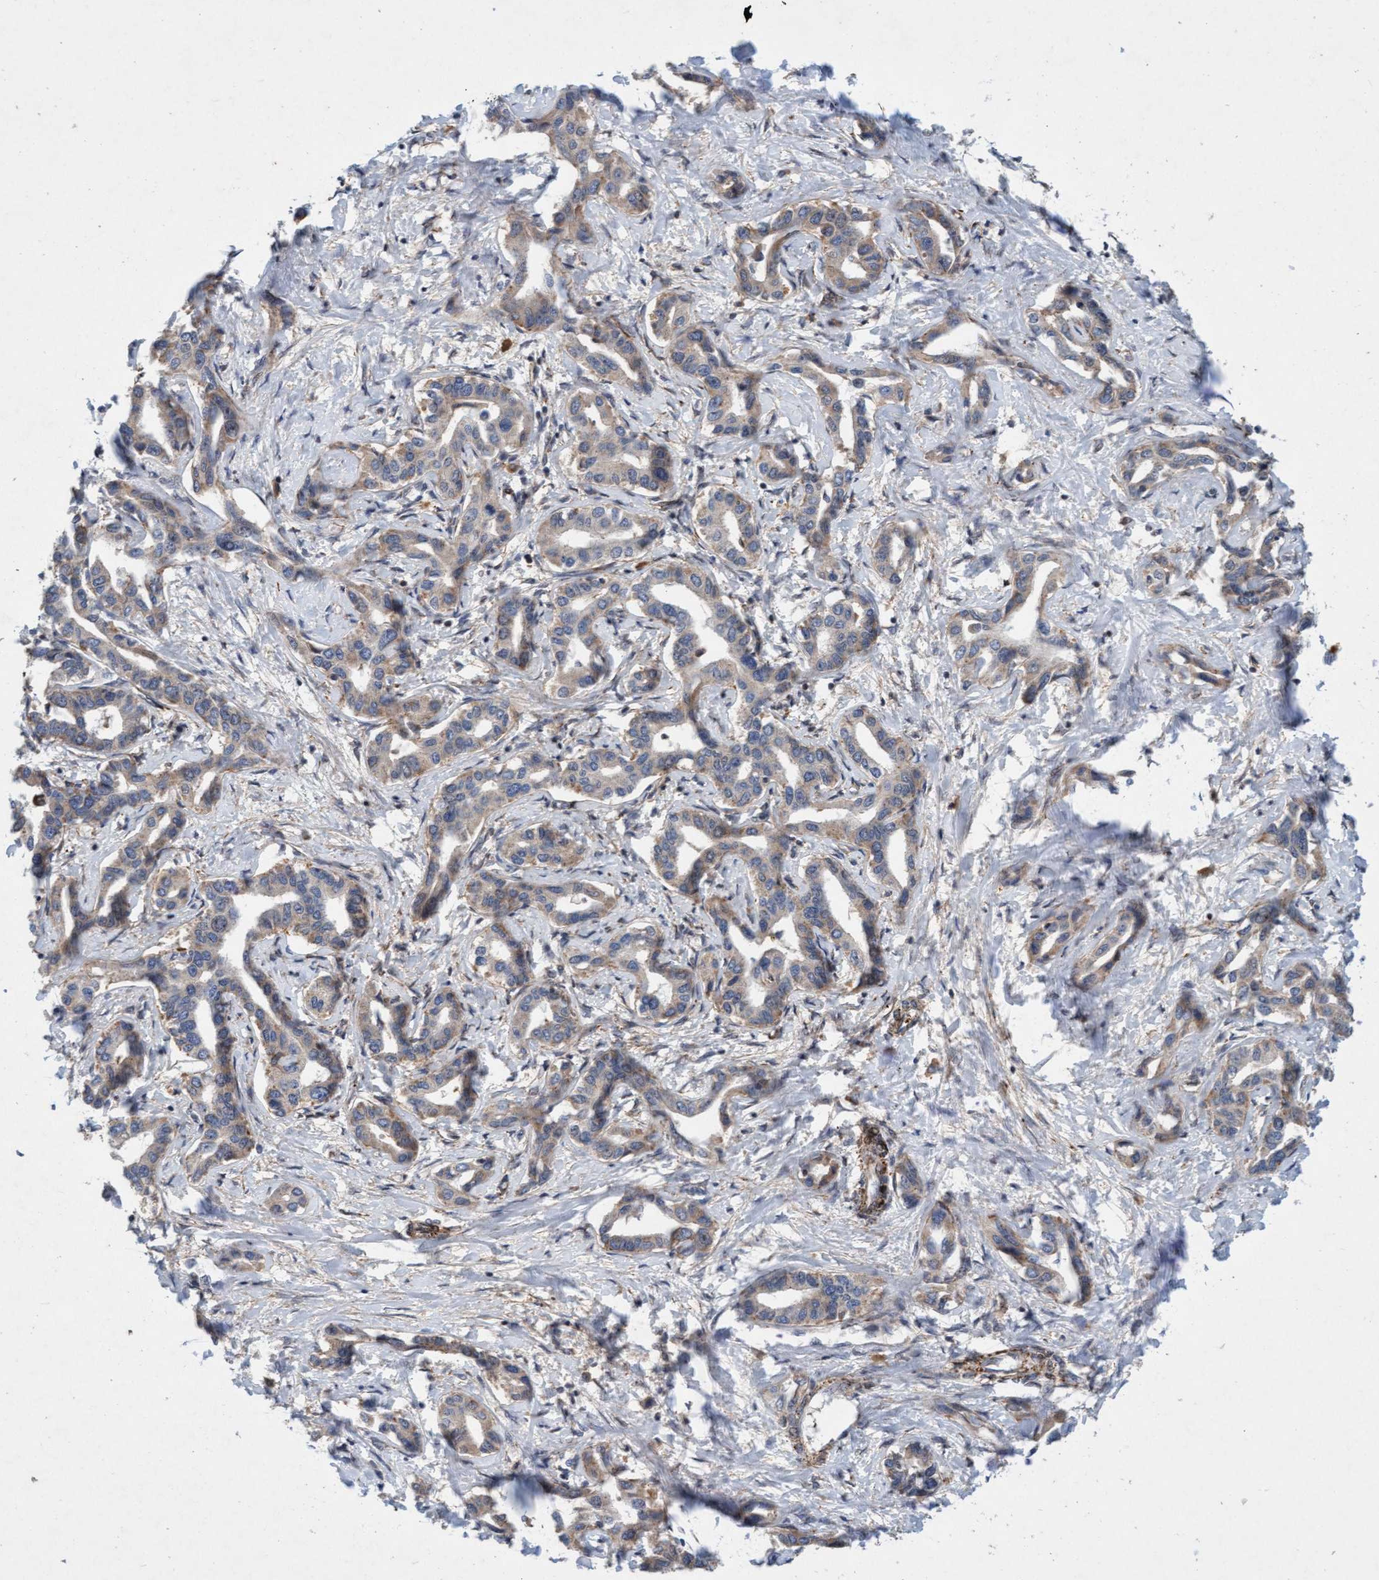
{"staining": {"intensity": "weak", "quantity": "<25%", "location": "cytoplasmic/membranous"}, "tissue": "liver cancer", "cell_type": "Tumor cells", "image_type": "cancer", "snomed": [{"axis": "morphology", "description": "Cholangiocarcinoma"}, {"axis": "topography", "description": "Liver"}], "caption": "IHC photomicrograph of human liver cholangiocarcinoma stained for a protein (brown), which demonstrates no expression in tumor cells.", "gene": "TMEM70", "patient": {"sex": "male", "age": 59}}